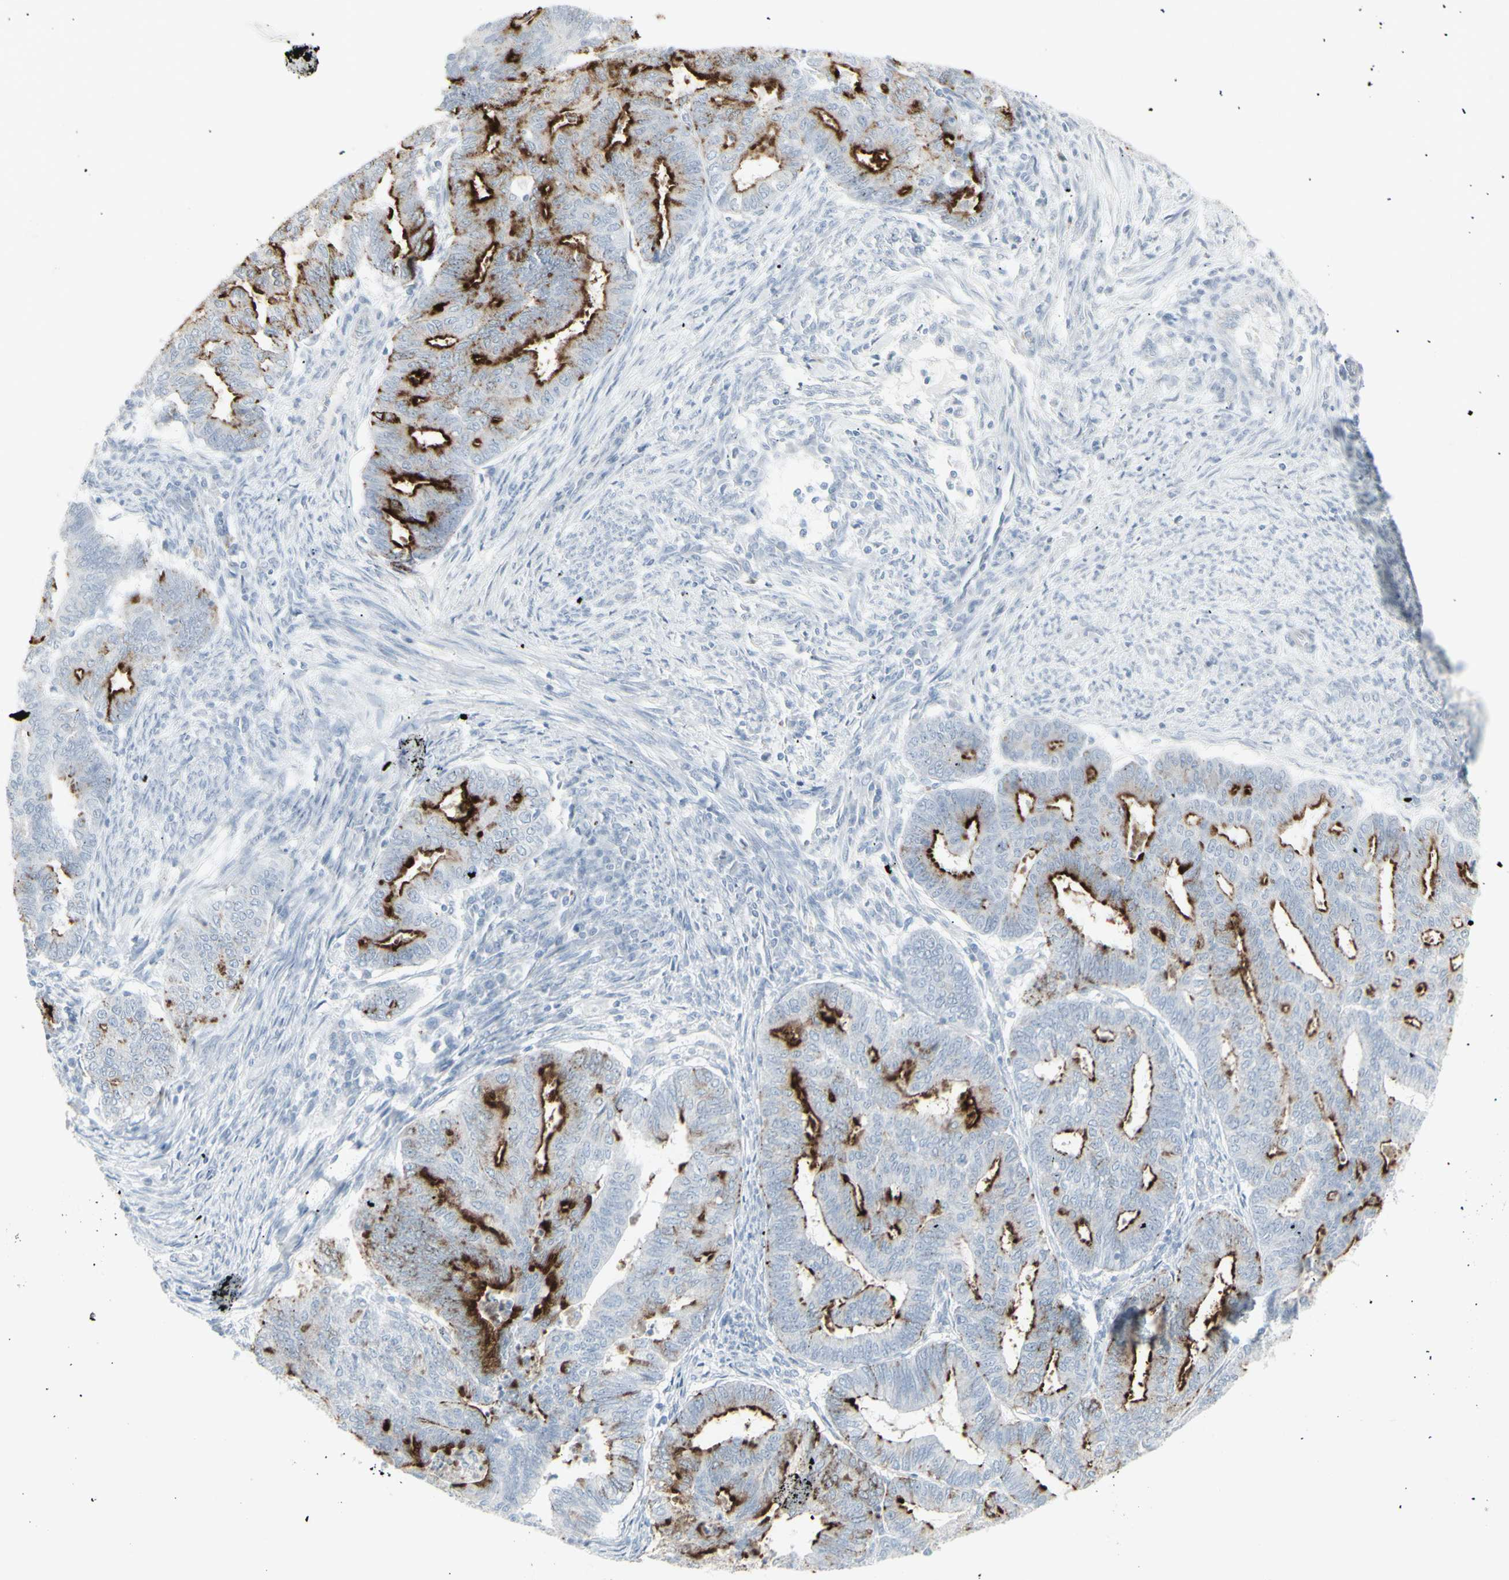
{"staining": {"intensity": "strong", "quantity": "25%-75%", "location": "cytoplasmic/membranous"}, "tissue": "endometrial cancer", "cell_type": "Tumor cells", "image_type": "cancer", "snomed": [{"axis": "morphology", "description": "Adenocarcinoma, NOS"}, {"axis": "topography", "description": "Endometrium"}], "caption": "There is high levels of strong cytoplasmic/membranous staining in tumor cells of adenocarcinoma (endometrial), as demonstrated by immunohistochemical staining (brown color).", "gene": "YBX2", "patient": {"sex": "female", "age": 79}}